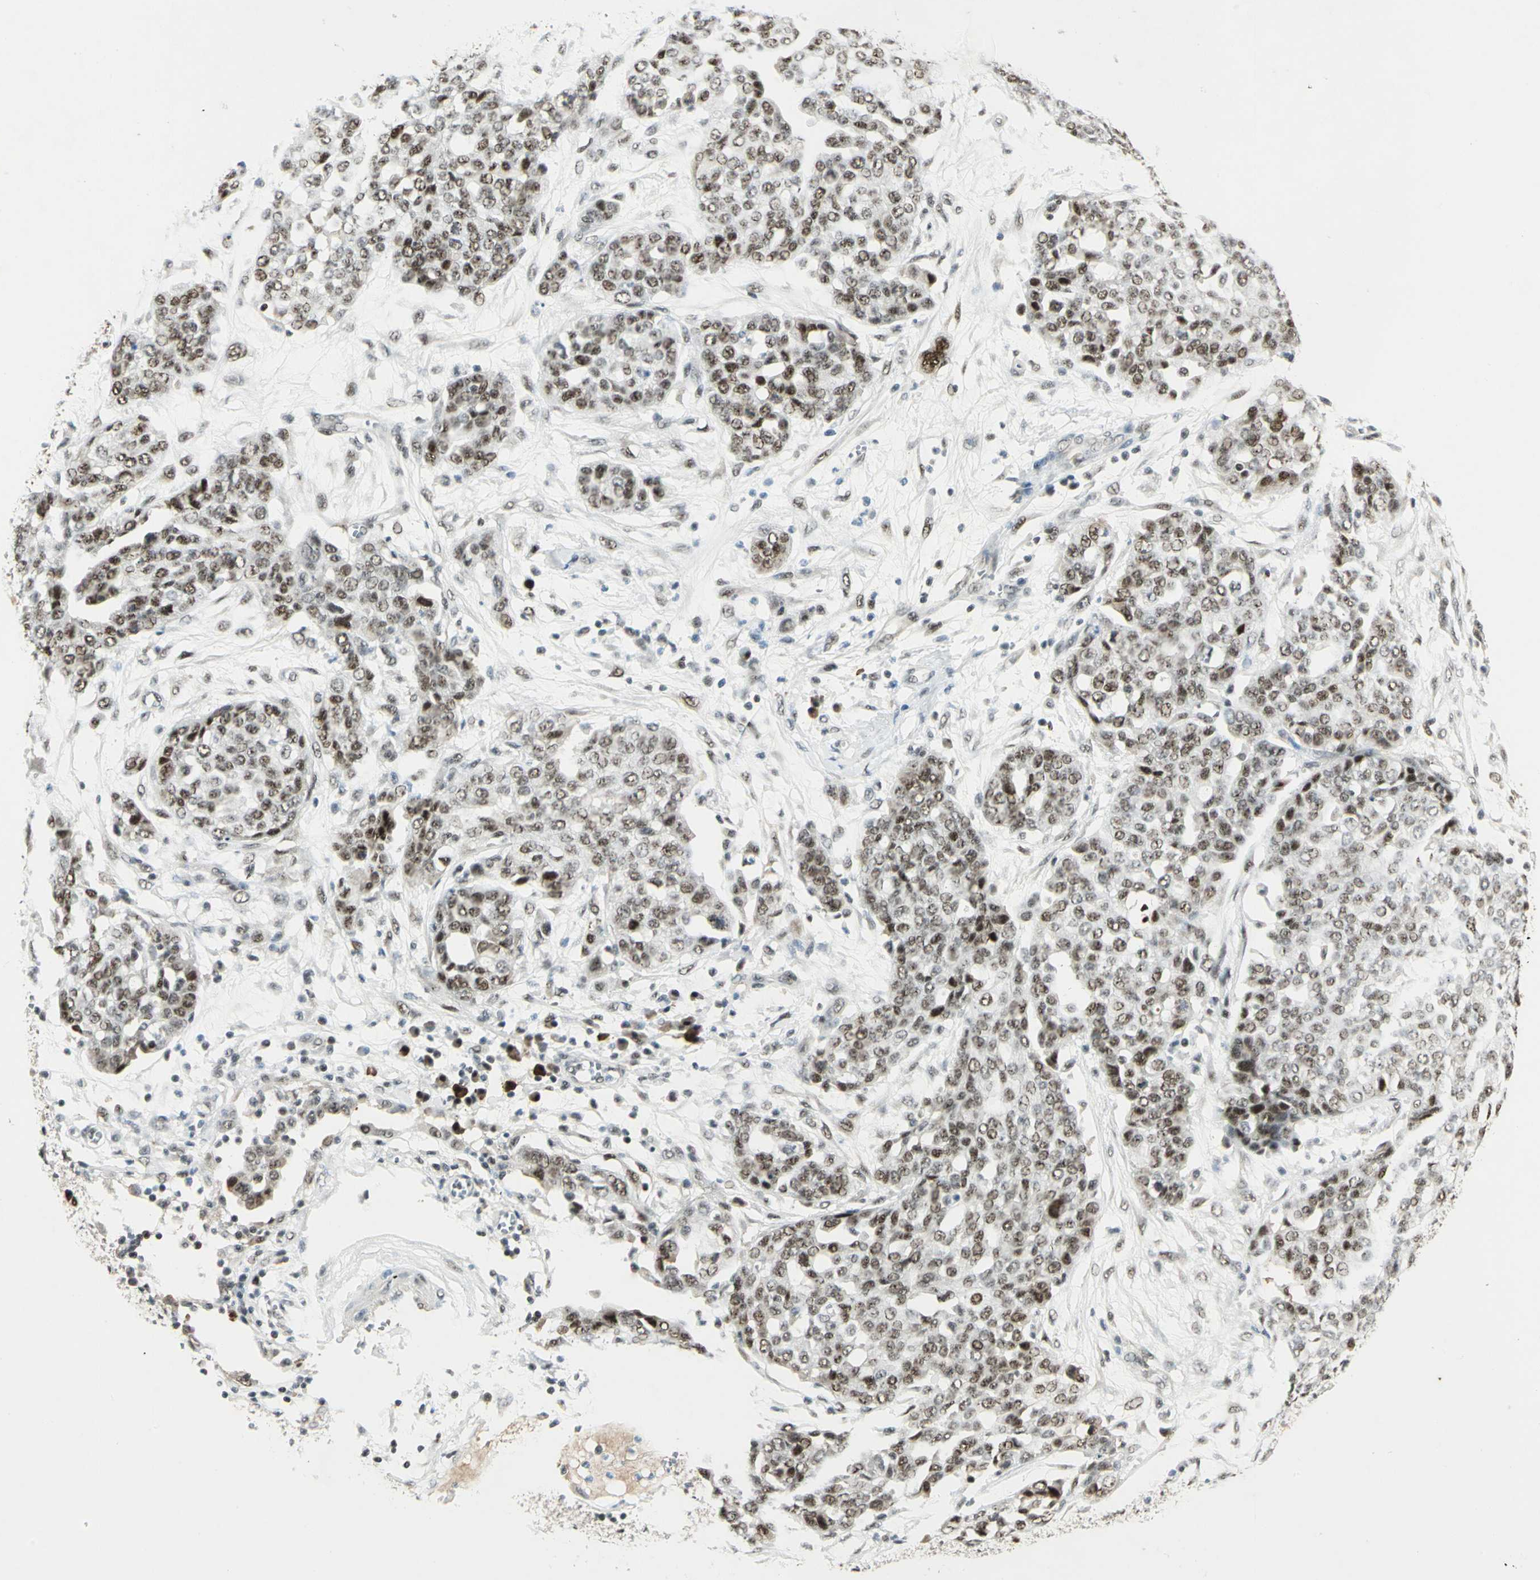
{"staining": {"intensity": "moderate", "quantity": ">75%", "location": "nuclear"}, "tissue": "ovarian cancer", "cell_type": "Tumor cells", "image_type": "cancer", "snomed": [{"axis": "morphology", "description": "Cystadenocarcinoma, serous, NOS"}, {"axis": "topography", "description": "Soft tissue"}, {"axis": "topography", "description": "Ovary"}], "caption": "Immunohistochemistry (IHC) photomicrograph of ovarian cancer (serous cystadenocarcinoma) stained for a protein (brown), which exhibits medium levels of moderate nuclear positivity in approximately >75% of tumor cells.", "gene": "CCNT1", "patient": {"sex": "female", "age": 57}}